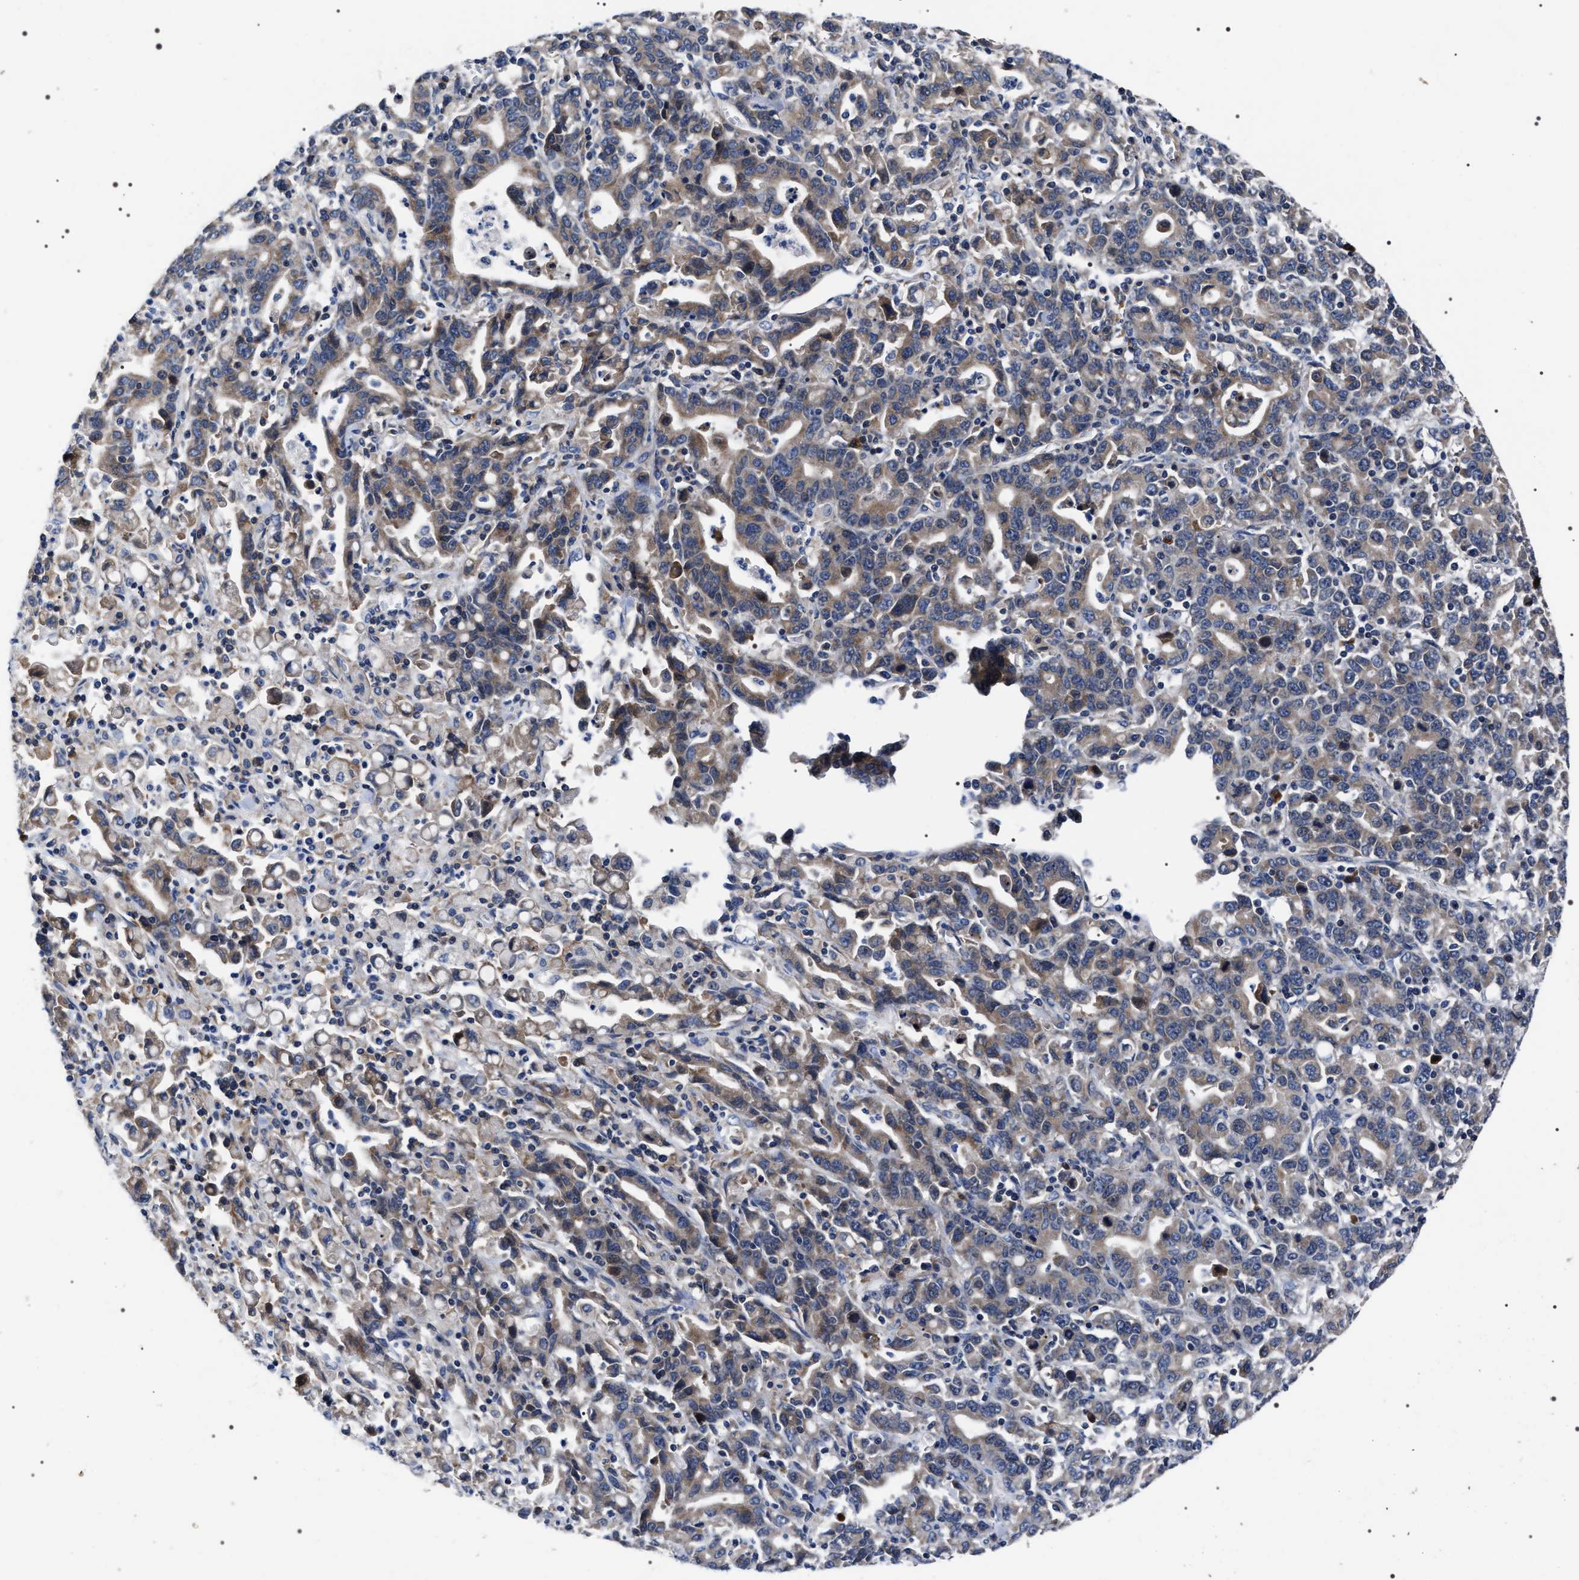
{"staining": {"intensity": "weak", "quantity": "25%-75%", "location": "cytoplasmic/membranous"}, "tissue": "stomach cancer", "cell_type": "Tumor cells", "image_type": "cancer", "snomed": [{"axis": "morphology", "description": "Adenocarcinoma, NOS"}, {"axis": "topography", "description": "Stomach, upper"}], "caption": "About 25%-75% of tumor cells in stomach cancer reveal weak cytoplasmic/membranous protein staining as visualized by brown immunohistochemical staining.", "gene": "MIS18A", "patient": {"sex": "male", "age": 69}}